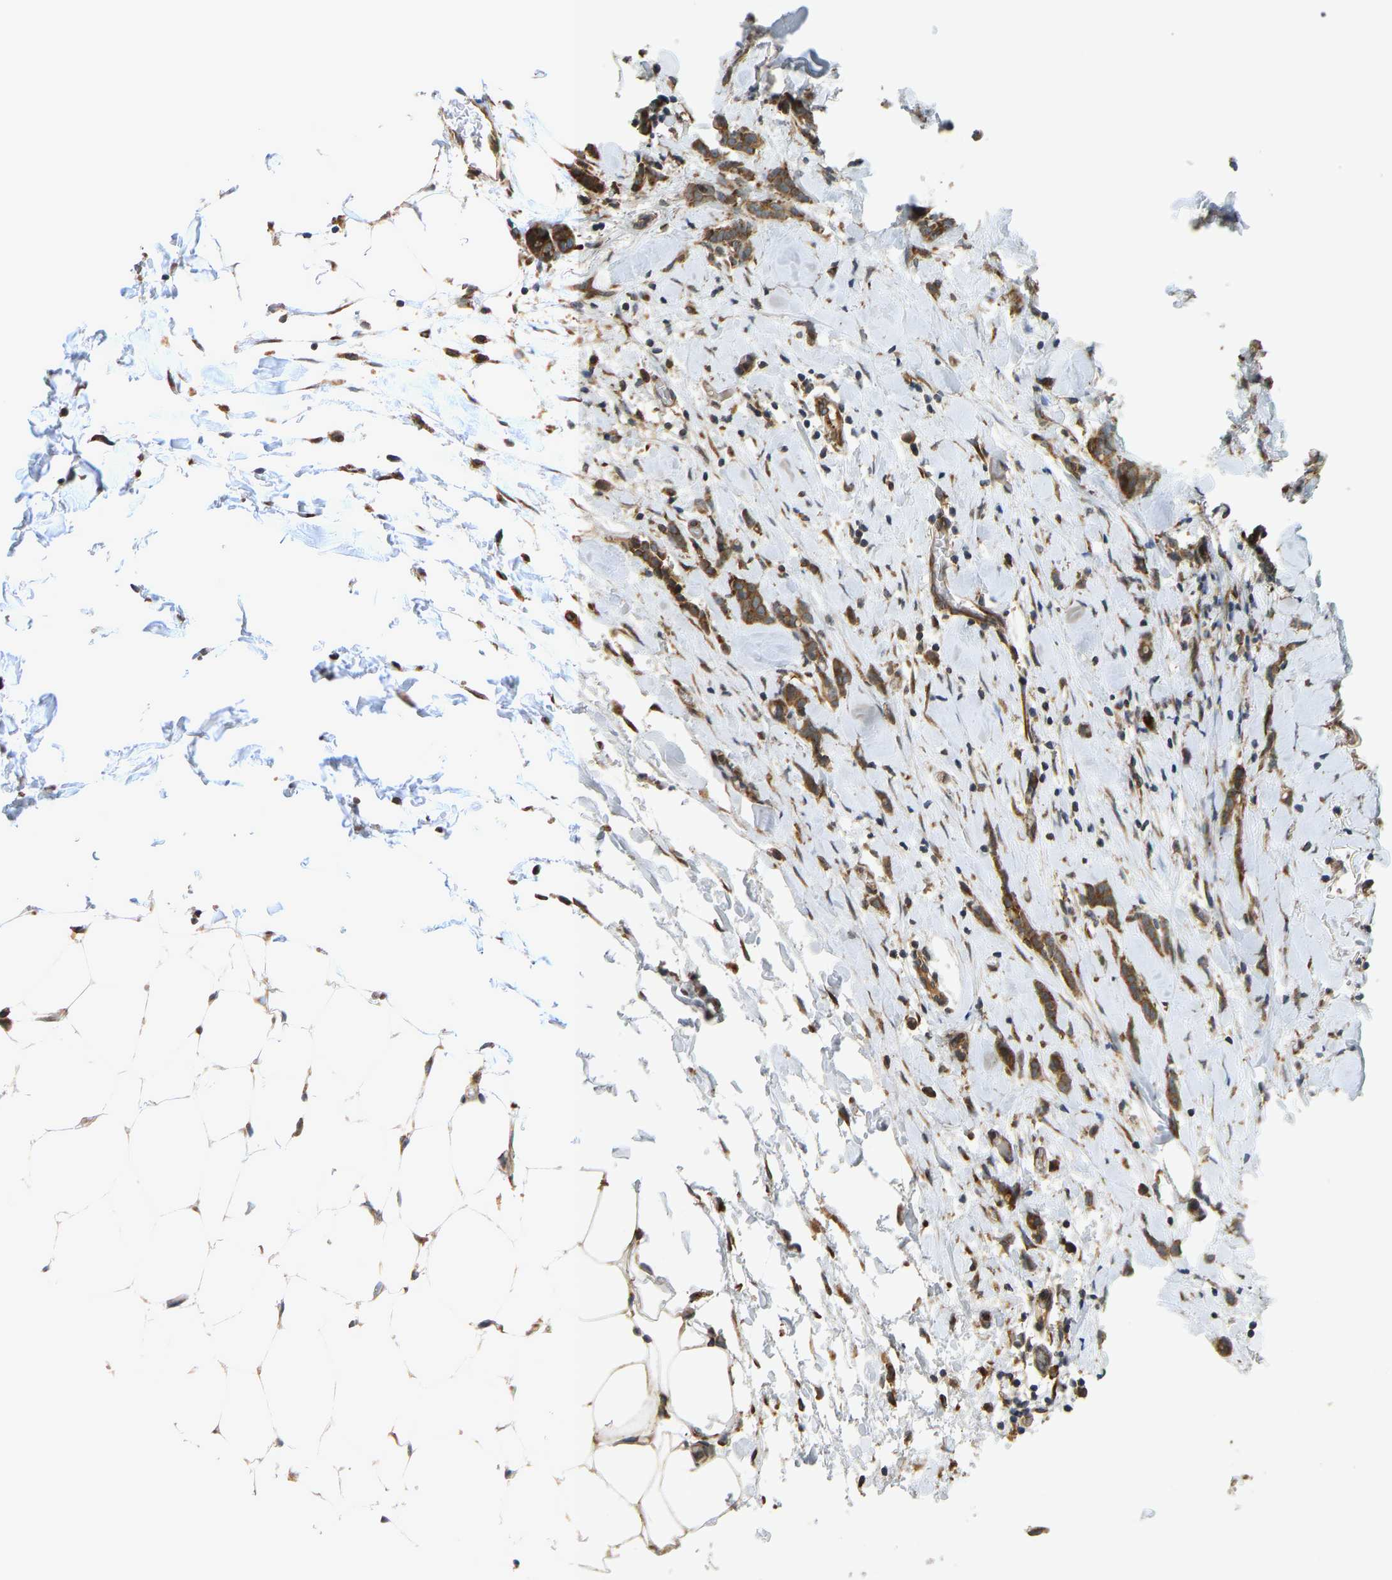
{"staining": {"intensity": "moderate", "quantity": ">75%", "location": "cytoplasmic/membranous"}, "tissue": "breast cancer", "cell_type": "Tumor cells", "image_type": "cancer", "snomed": [{"axis": "morphology", "description": "Lobular carcinoma, in situ"}, {"axis": "morphology", "description": "Lobular carcinoma"}, {"axis": "topography", "description": "Breast"}], "caption": "Immunohistochemical staining of breast lobular carcinoma shows medium levels of moderate cytoplasmic/membranous staining in approximately >75% of tumor cells.", "gene": "RPN2", "patient": {"sex": "female", "age": 41}}